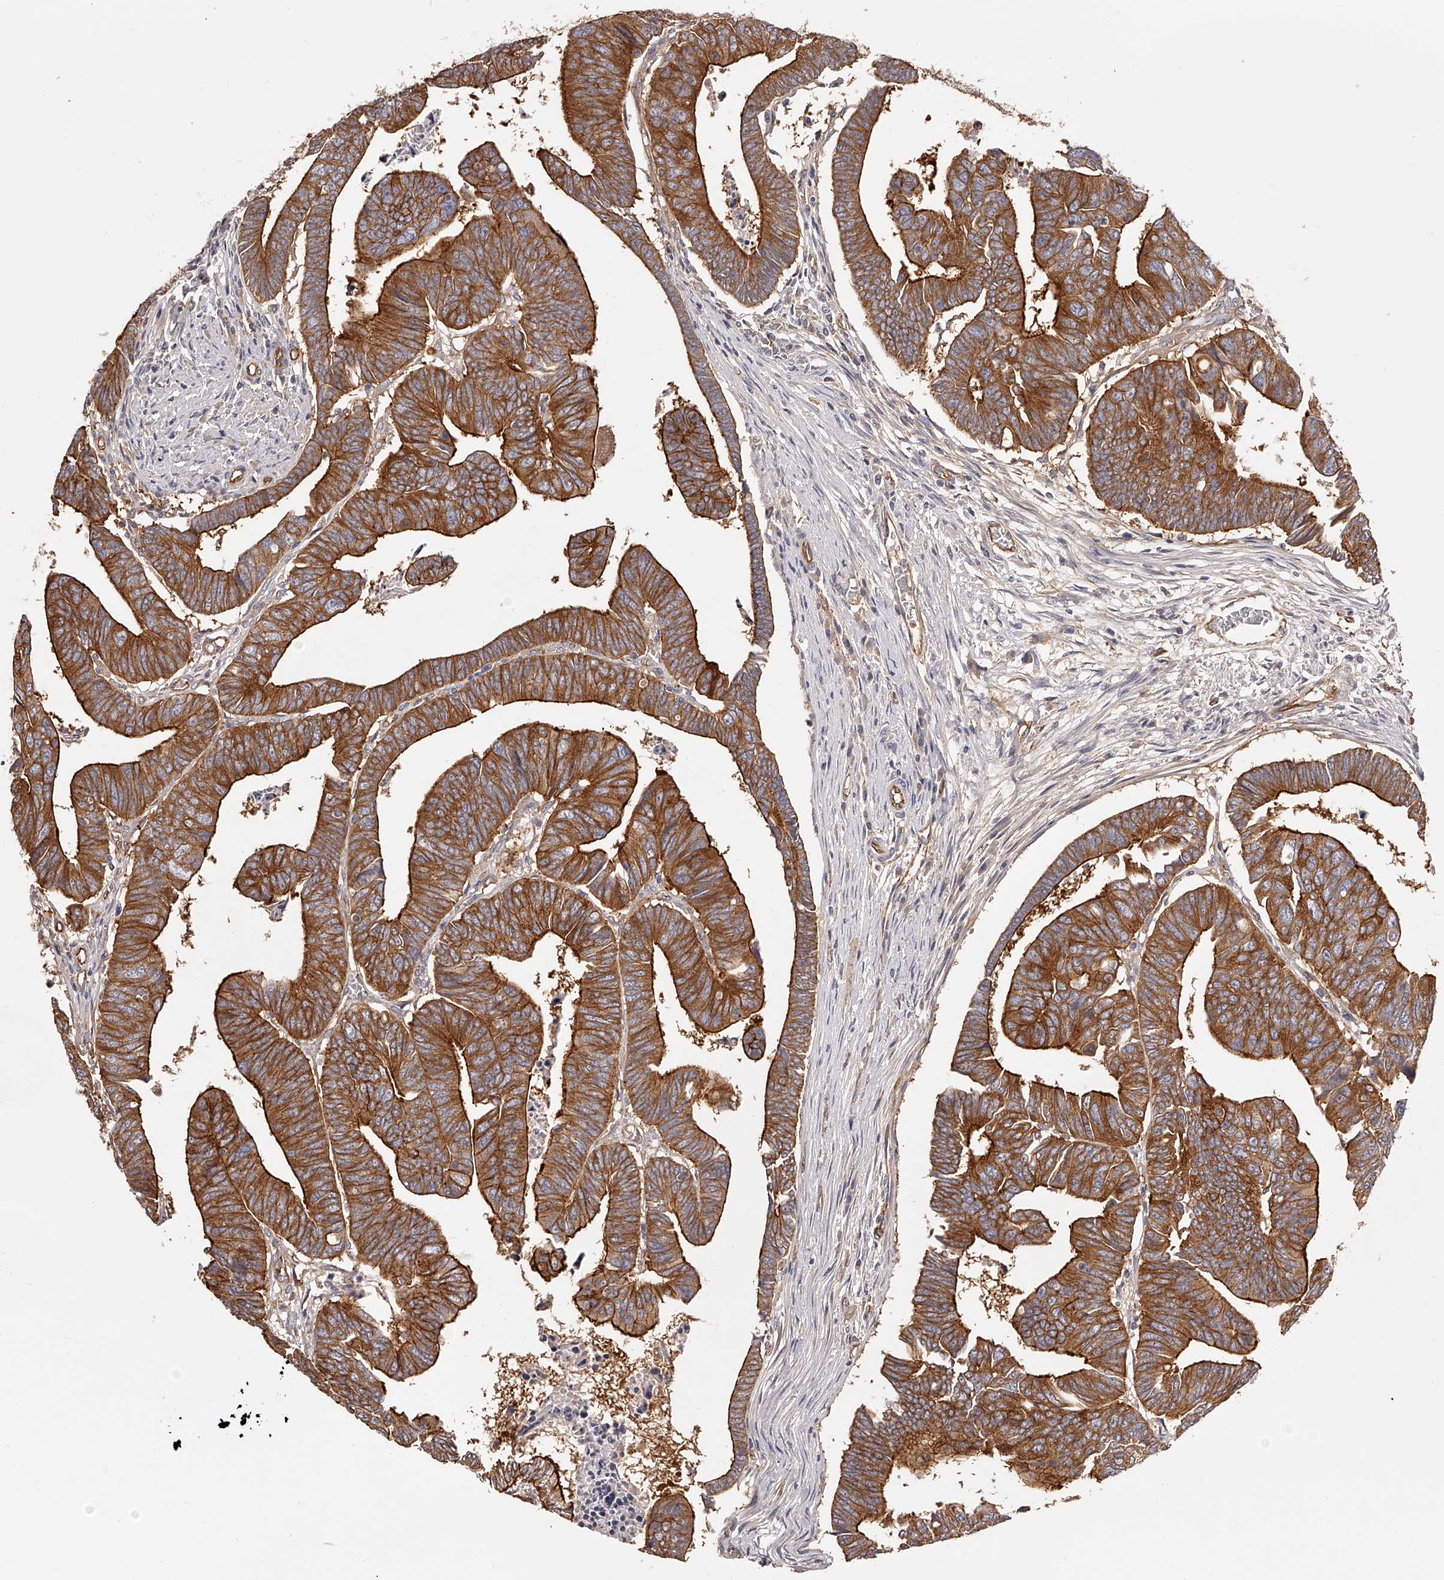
{"staining": {"intensity": "strong", "quantity": ">75%", "location": "cytoplasmic/membranous"}, "tissue": "colorectal cancer", "cell_type": "Tumor cells", "image_type": "cancer", "snomed": [{"axis": "morphology", "description": "Adenocarcinoma, NOS"}, {"axis": "topography", "description": "Rectum"}], "caption": "Protein analysis of adenocarcinoma (colorectal) tissue exhibits strong cytoplasmic/membranous staining in about >75% of tumor cells.", "gene": "LTV1", "patient": {"sex": "female", "age": 65}}